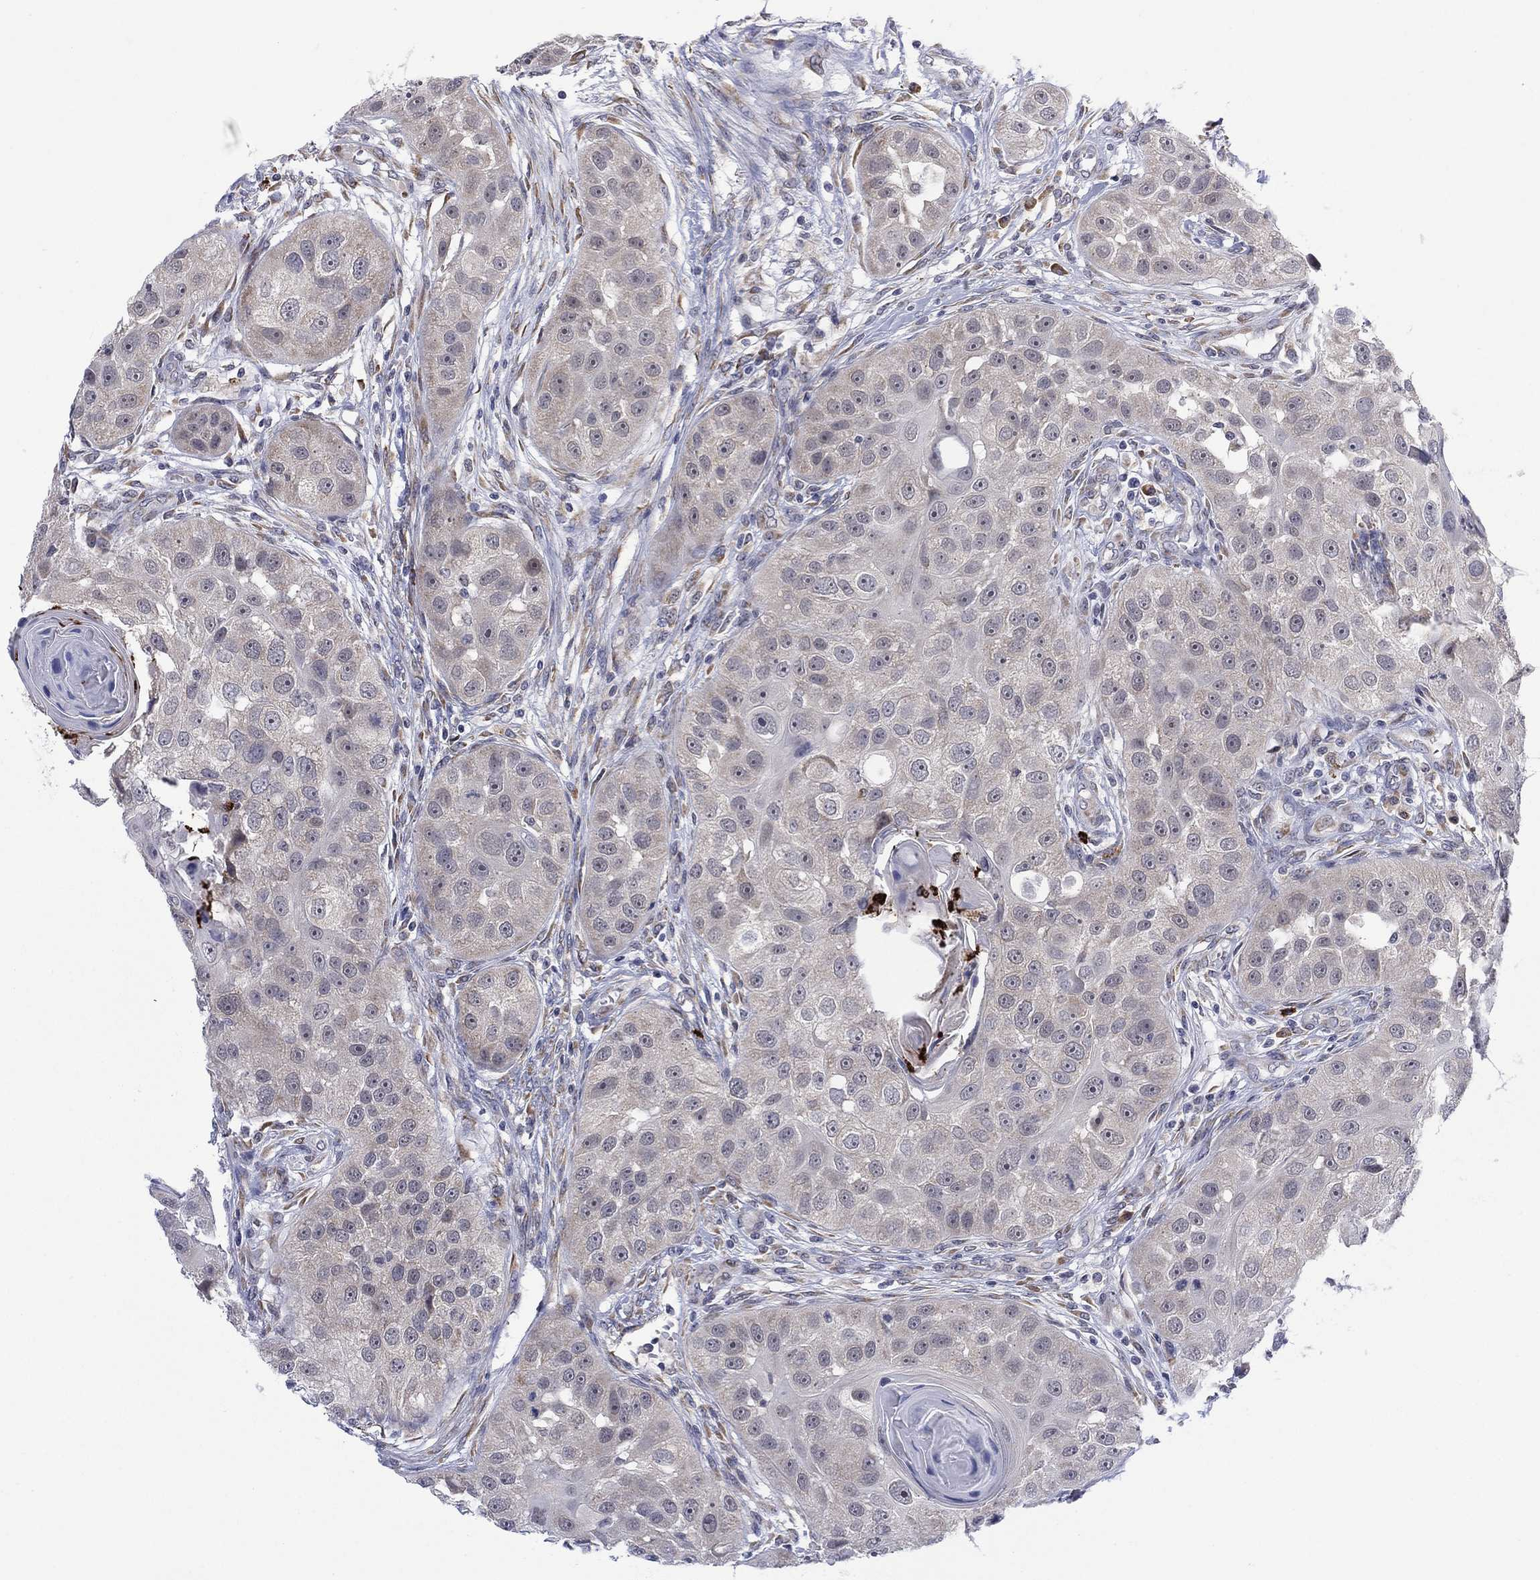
{"staining": {"intensity": "negative", "quantity": "none", "location": "none"}, "tissue": "head and neck cancer", "cell_type": "Tumor cells", "image_type": "cancer", "snomed": [{"axis": "morphology", "description": "Normal tissue, NOS"}, {"axis": "morphology", "description": "Squamous cell carcinoma, NOS"}, {"axis": "topography", "description": "Skeletal muscle"}, {"axis": "topography", "description": "Head-Neck"}], "caption": "DAB immunohistochemical staining of head and neck squamous cell carcinoma displays no significant expression in tumor cells.", "gene": "MTRFR", "patient": {"sex": "male", "age": 51}}